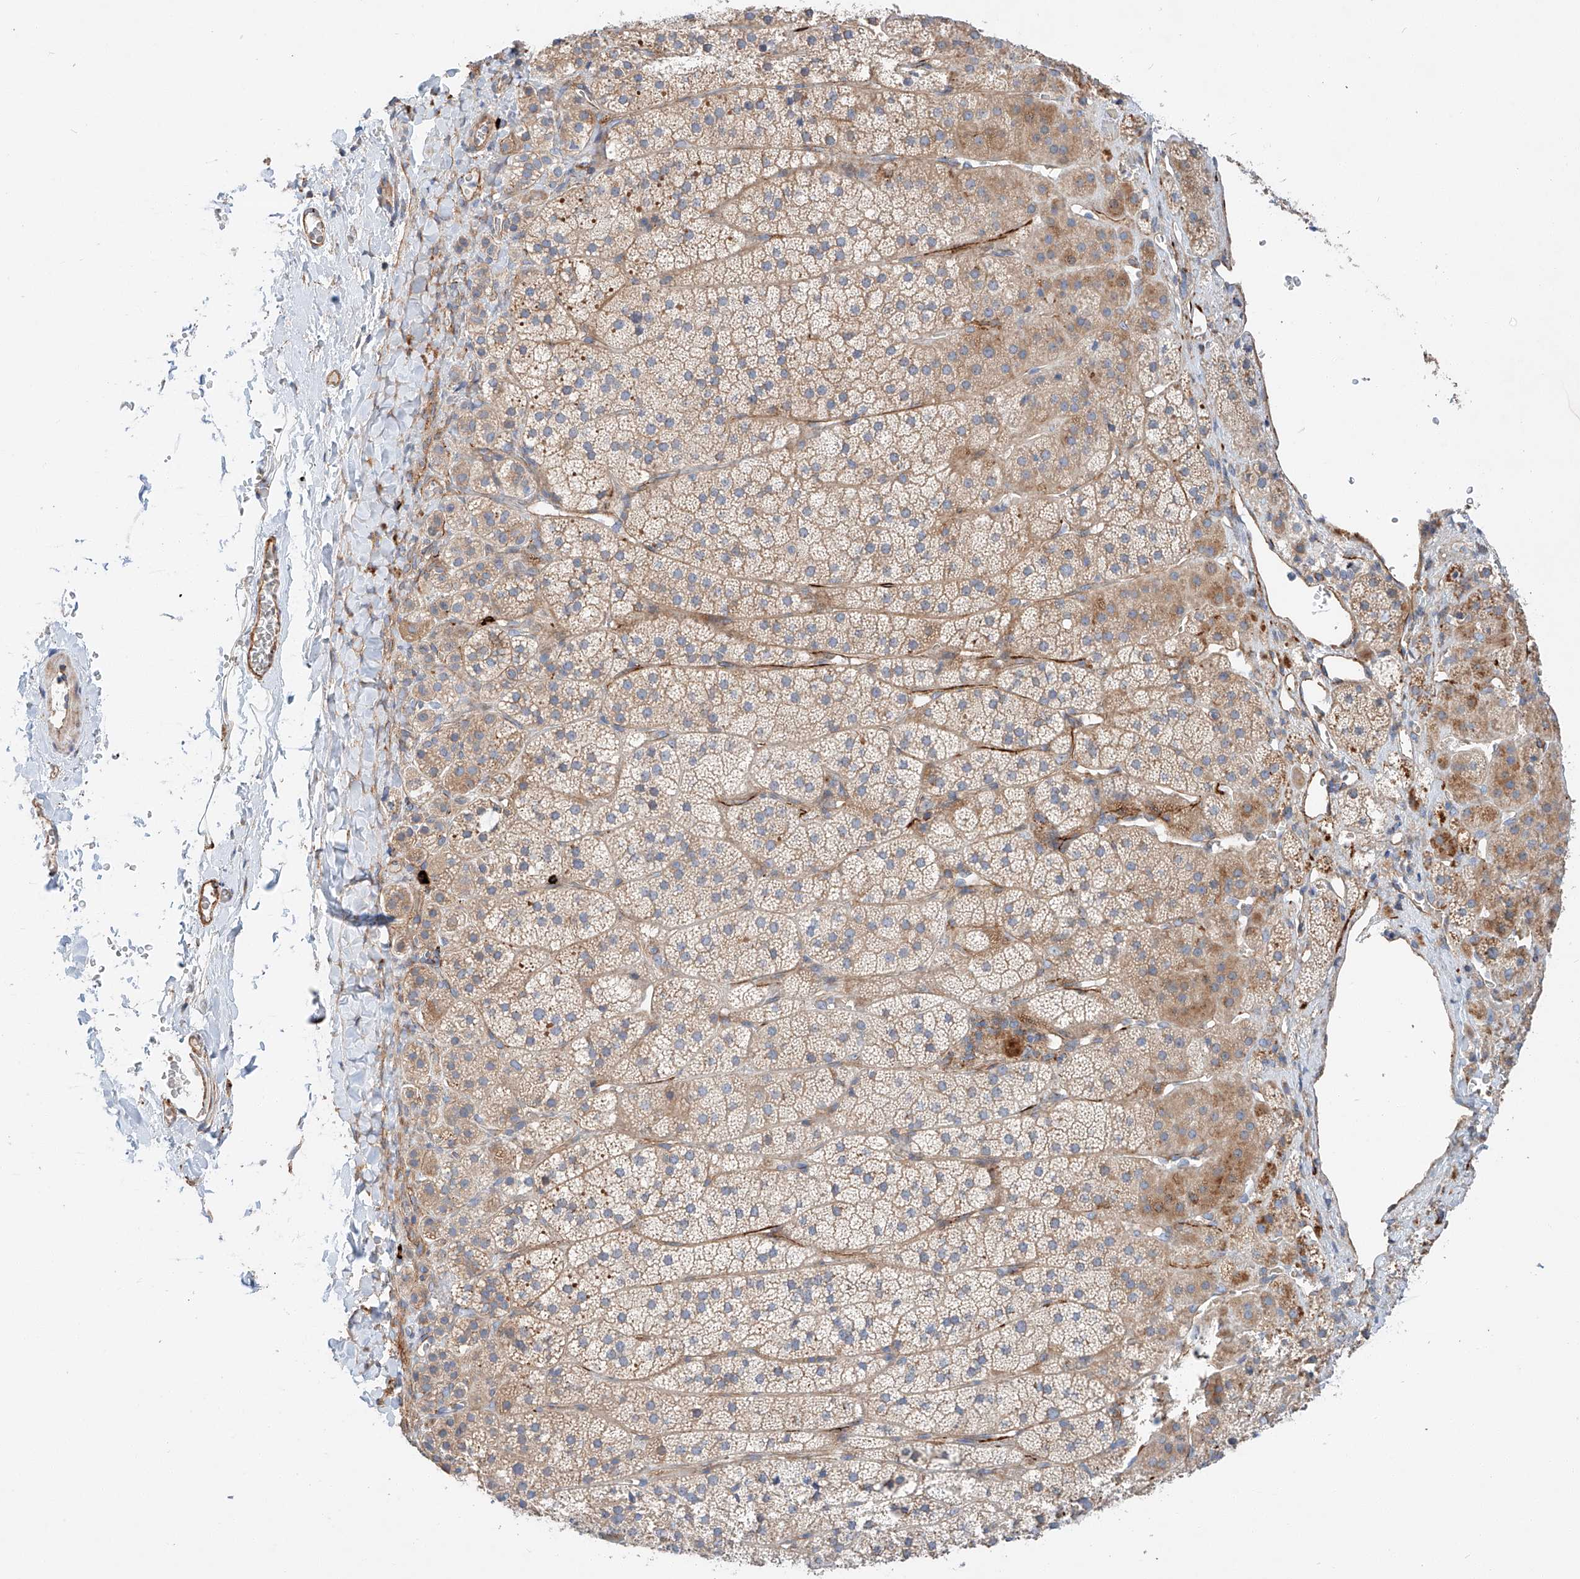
{"staining": {"intensity": "moderate", "quantity": ">75%", "location": "cytoplasmic/membranous"}, "tissue": "adrenal gland", "cell_type": "Glandular cells", "image_type": "normal", "snomed": [{"axis": "morphology", "description": "Normal tissue, NOS"}, {"axis": "topography", "description": "Adrenal gland"}], "caption": "Immunohistochemistry (IHC) photomicrograph of normal human adrenal gland stained for a protein (brown), which reveals medium levels of moderate cytoplasmic/membranous expression in approximately >75% of glandular cells.", "gene": "MINDY4", "patient": {"sex": "female", "age": 44}}